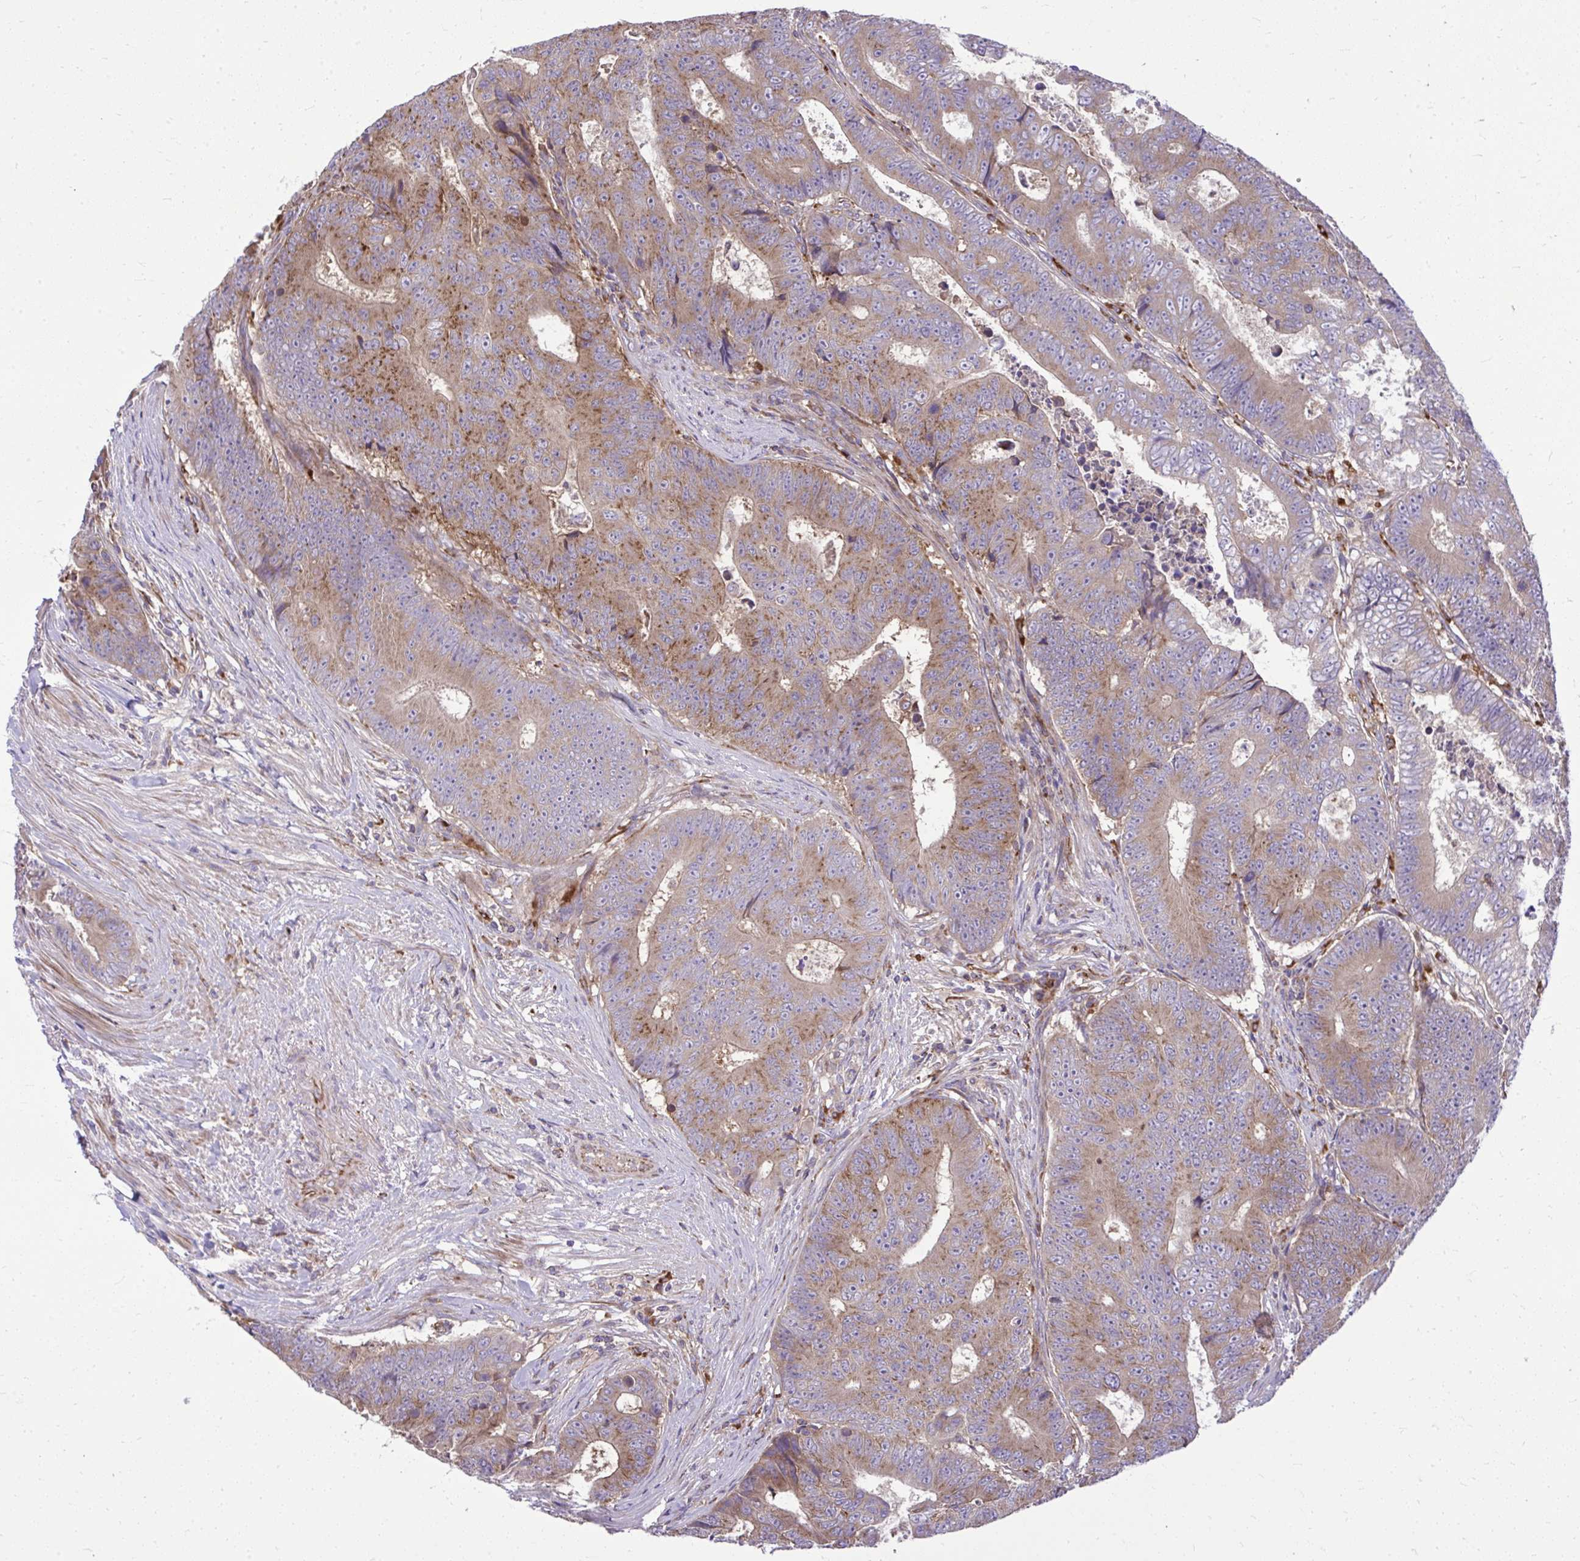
{"staining": {"intensity": "weak", "quantity": ">75%", "location": "cytoplasmic/membranous"}, "tissue": "colorectal cancer", "cell_type": "Tumor cells", "image_type": "cancer", "snomed": [{"axis": "morphology", "description": "Adenocarcinoma, NOS"}, {"axis": "topography", "description": "Colon"}], "caption": "Brown immunohistochemical staining in colorectal cancer (adenocarcinoma) exhibits weak cytoplasmic/membranous staining in about >75% of tumor cells.", "gene": "PAIP2", "patient": {"sex": "female", "age": 48}}